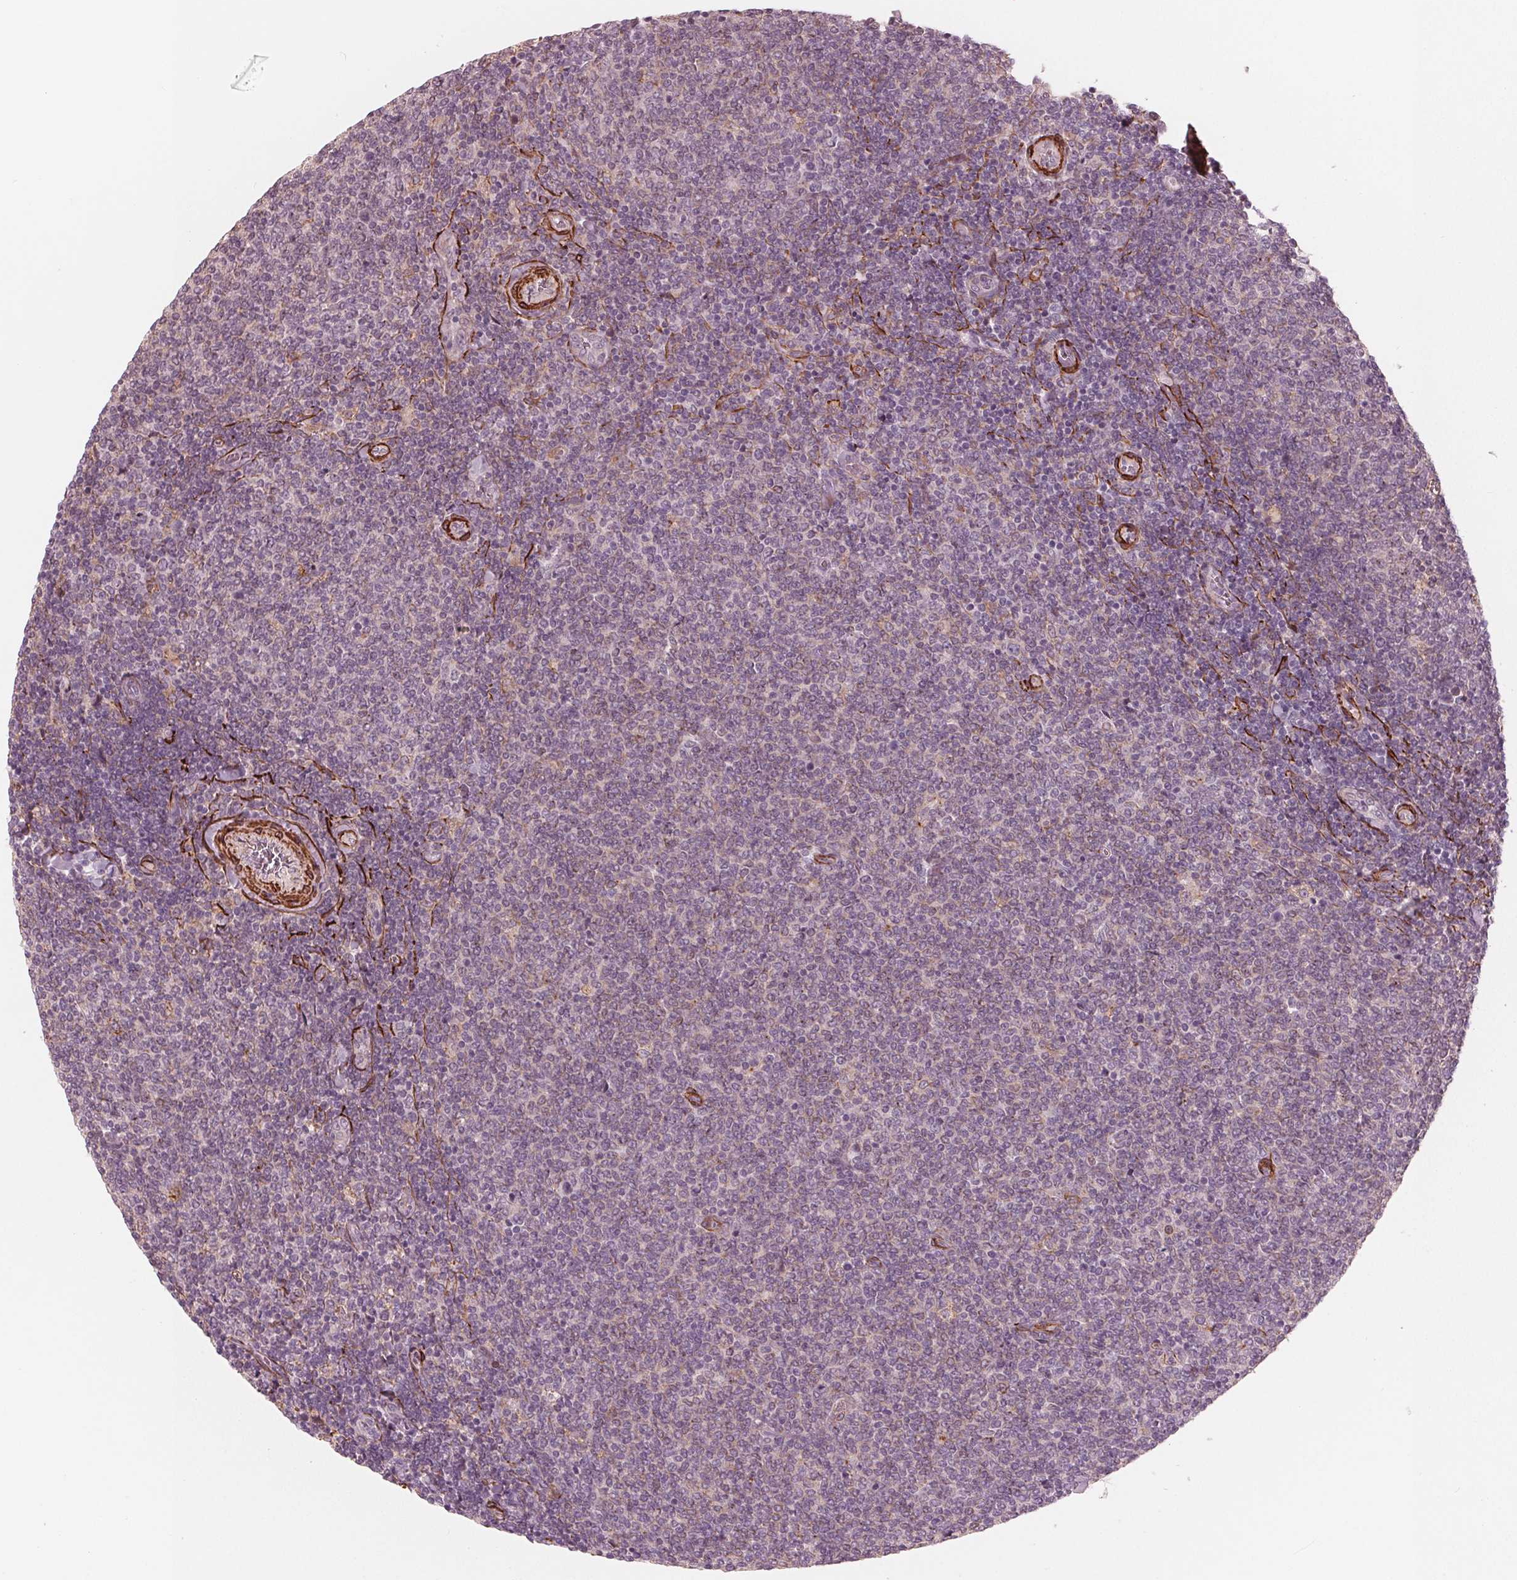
{"staining": {"intensity": "negative", "quantity": "none", "location": "none"}, "tissue": "lymphoma", "cell_type": "Tumor cells", "image_type": "cancer", "snomed": [{"axis": "morphology", "description": "Malignant lymphoma, non-Hodgkin's type, Low grade"}, {"axis": "topography", "description": "Lymph node"}], "caption": "This is a micrograph of IHC staining of low-grade malignant lymphoma, non-Hodgkin's type, which shows no expression in tumor cells.", "gene": "MIER3", "patient": {"sex": "male", "age": 52}}